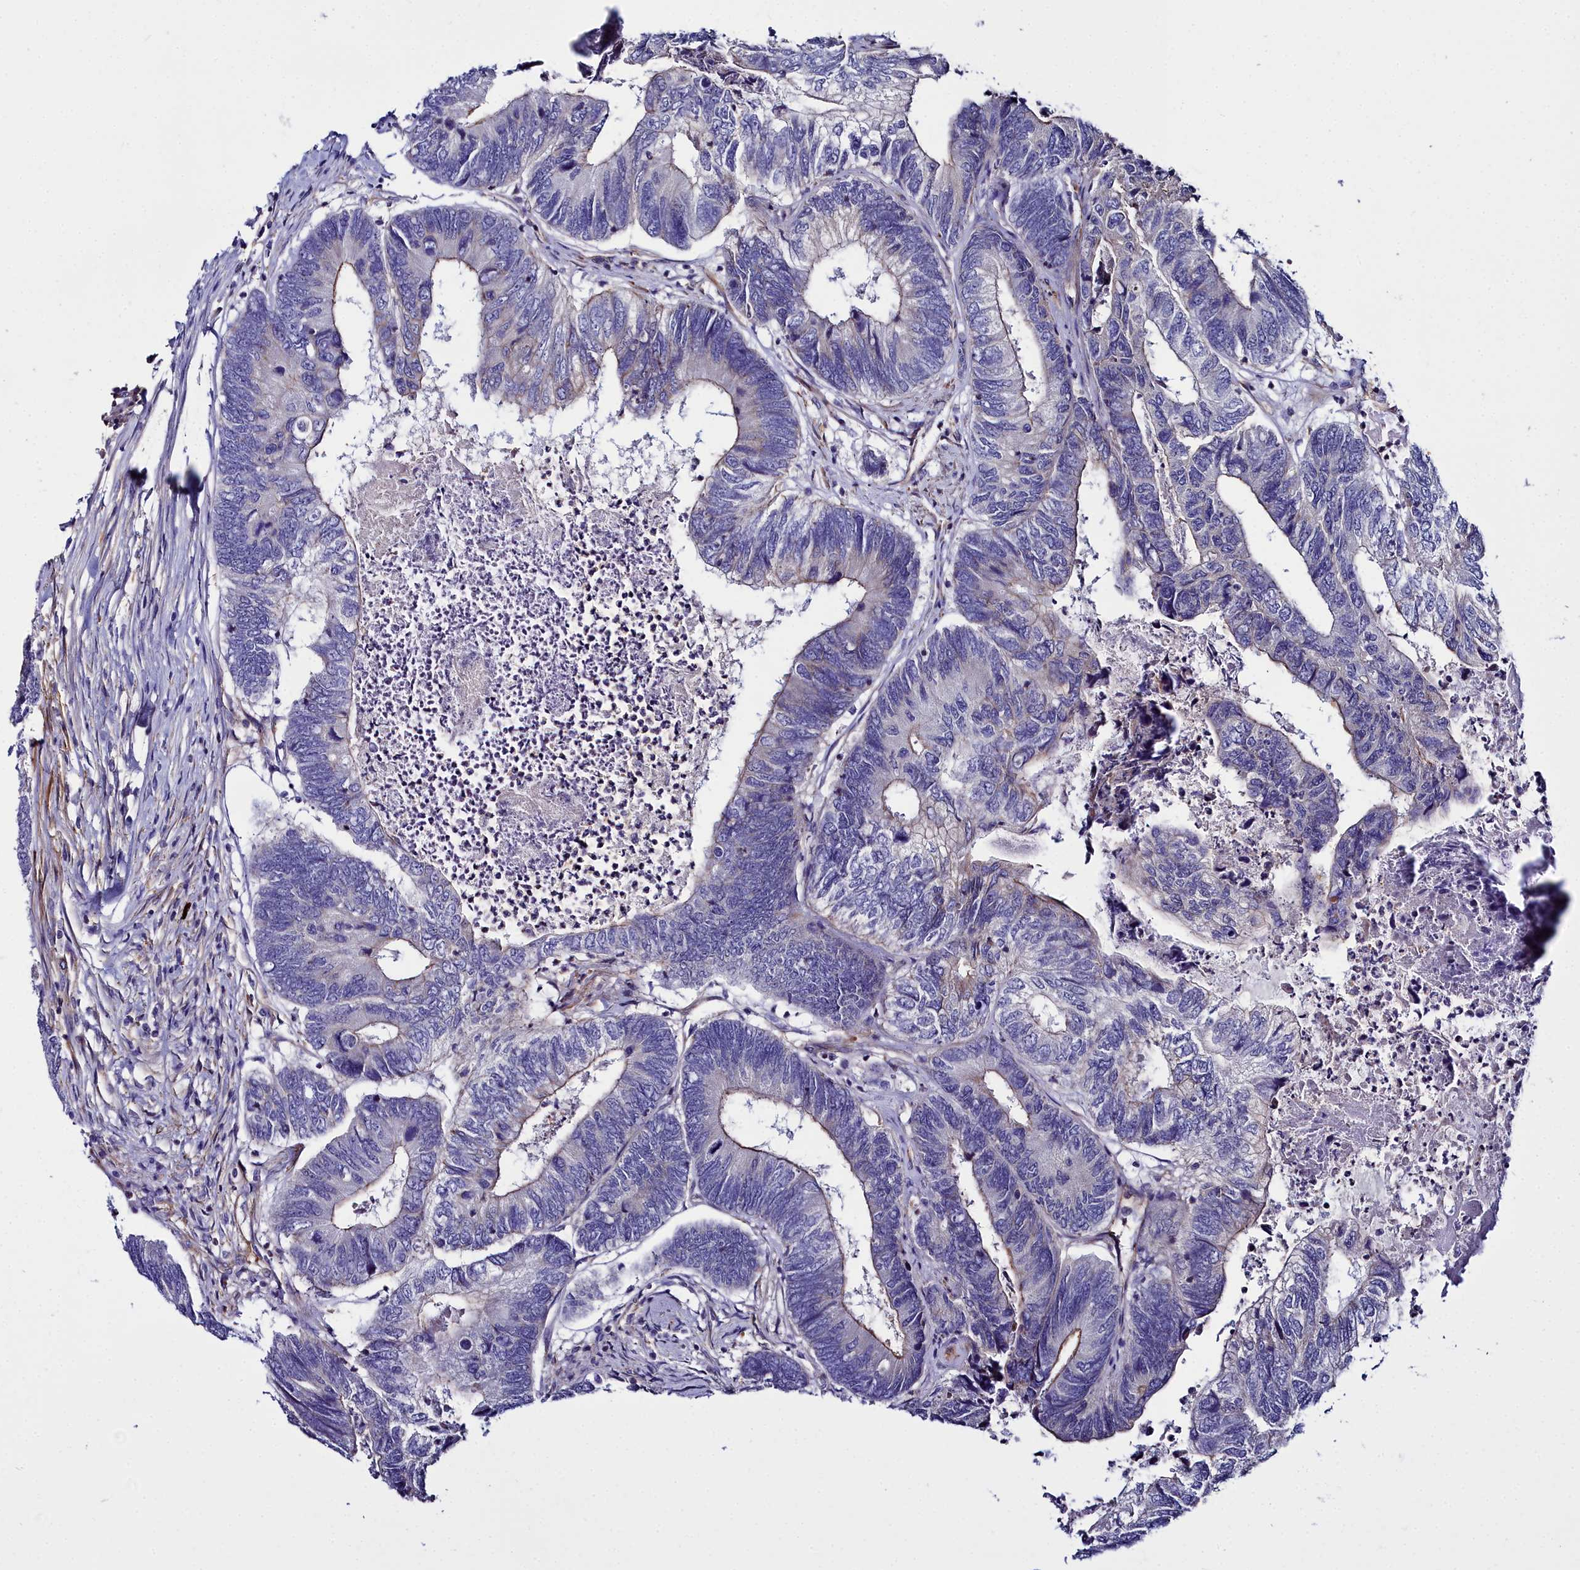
{"staining": {"intensity": "weak", "quantity": "<25%", "location": "cytoplasmic/membranous"}, "tissue": "colorectal cancer", "cell_type": "Tumor cells", "image_type": "cancer", "snomed": [{"axis": "morphology", "description": "Adenocarcinoma, NOS"}, {"axis": "topography", "description": "Colon"}], "caption": "This is an immunohistochemistry image of human colorectal cancer. There is no expression in tumor cells.", "gene": "FADS3", "patient": {"sex": "female", "age": 67}}